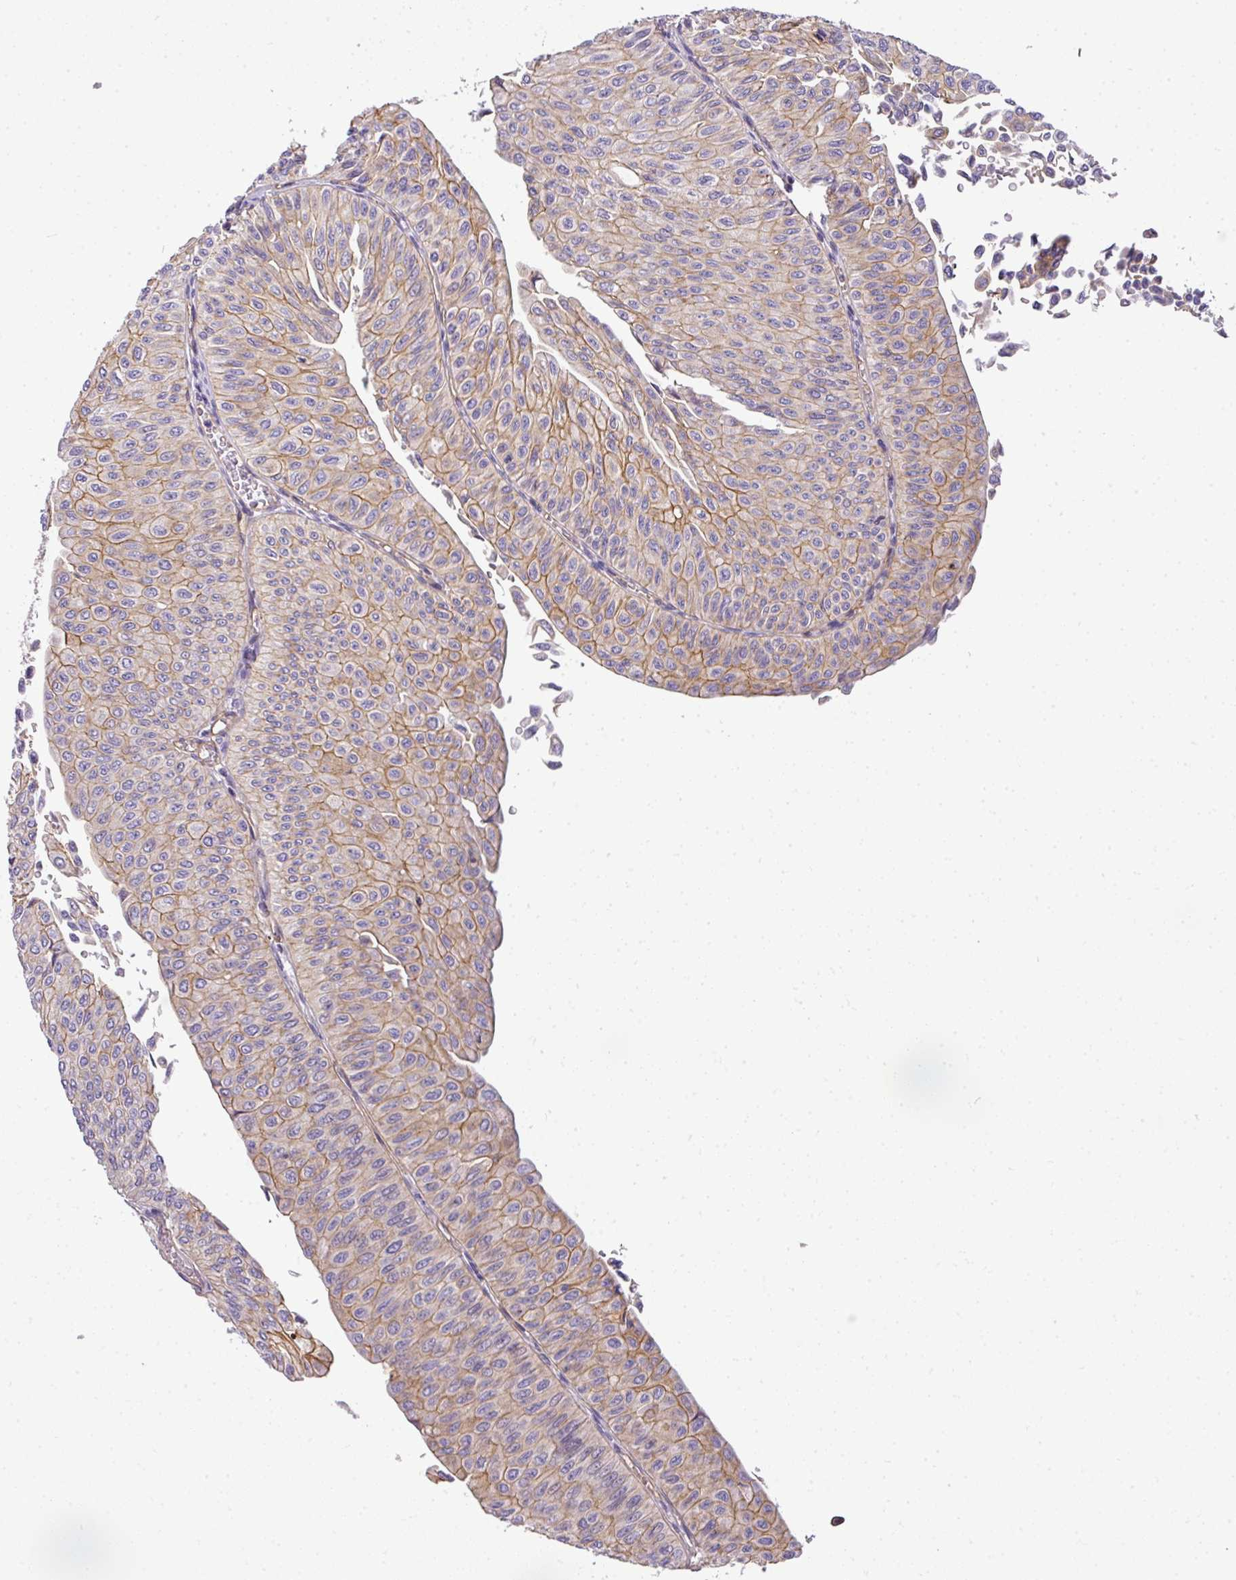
{"staining": {"intensity": "moderate", "quantity": "<25%", "location": "cytoplasmic/membranous"}, "tissue": "urothelial cancer", "cell_type": "Tumor cells", "image_type": "cancer", "snomed": [{"axis": "morphology", "description": "Urothelial carcinoma, NOS"}, {"axis": "topography", "description": "Urinary bladder"}], "caption": "Immunohistochemical staining of transitional cell carcinoma displays low levels of moderate cytoplasmic/membranous expression in about <25% of tumor cells. The staining is performed using DAB (3,3'-diaminobenzidine) brown chromogen to label protein expression. The nuclei are counter-stained blue using hematoxylin.", "gene": "OR11H4", "patient": {"sex": "male", "age": 59}}